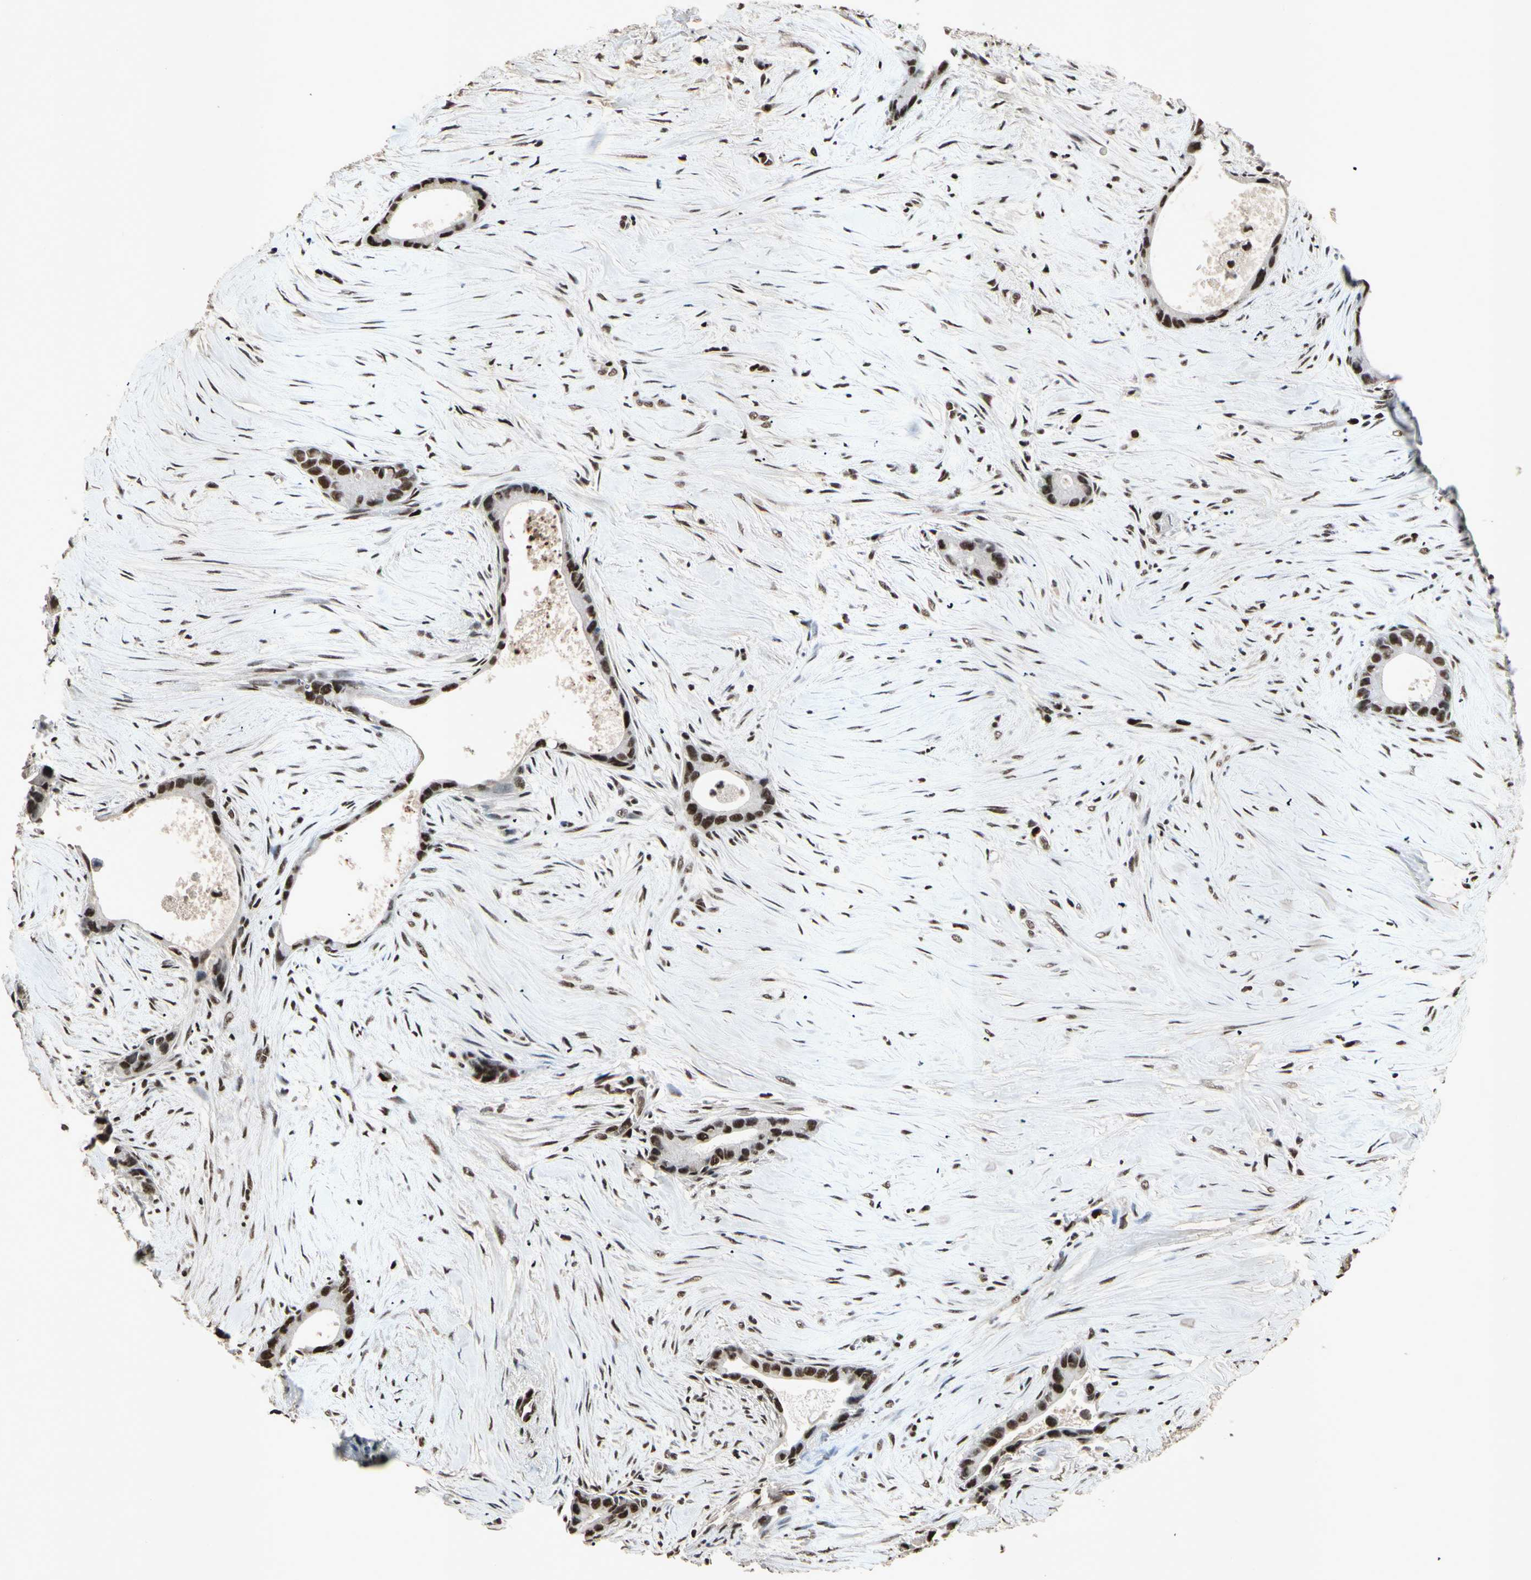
{"staining": {"intensity": "strong", "quantity": ">75%", "location": "nuclear"}, "tissue": "liver cancer", "cell_type": "Tumor cells", "image_type": "cancer", "snomed": [{"axis": "morphology", "description": "Cholangiocarcinoma"}, {"axis": "topography", "description": "Liver"}], "caption": "Immunohistochemical staining of cholangiocarcinoma (liver) demonstrates strong nuclear protein positivity in approximately >75% of tumor cells.", "gene": "TBX2", "patient": {"sex": "female", "age": 55}}